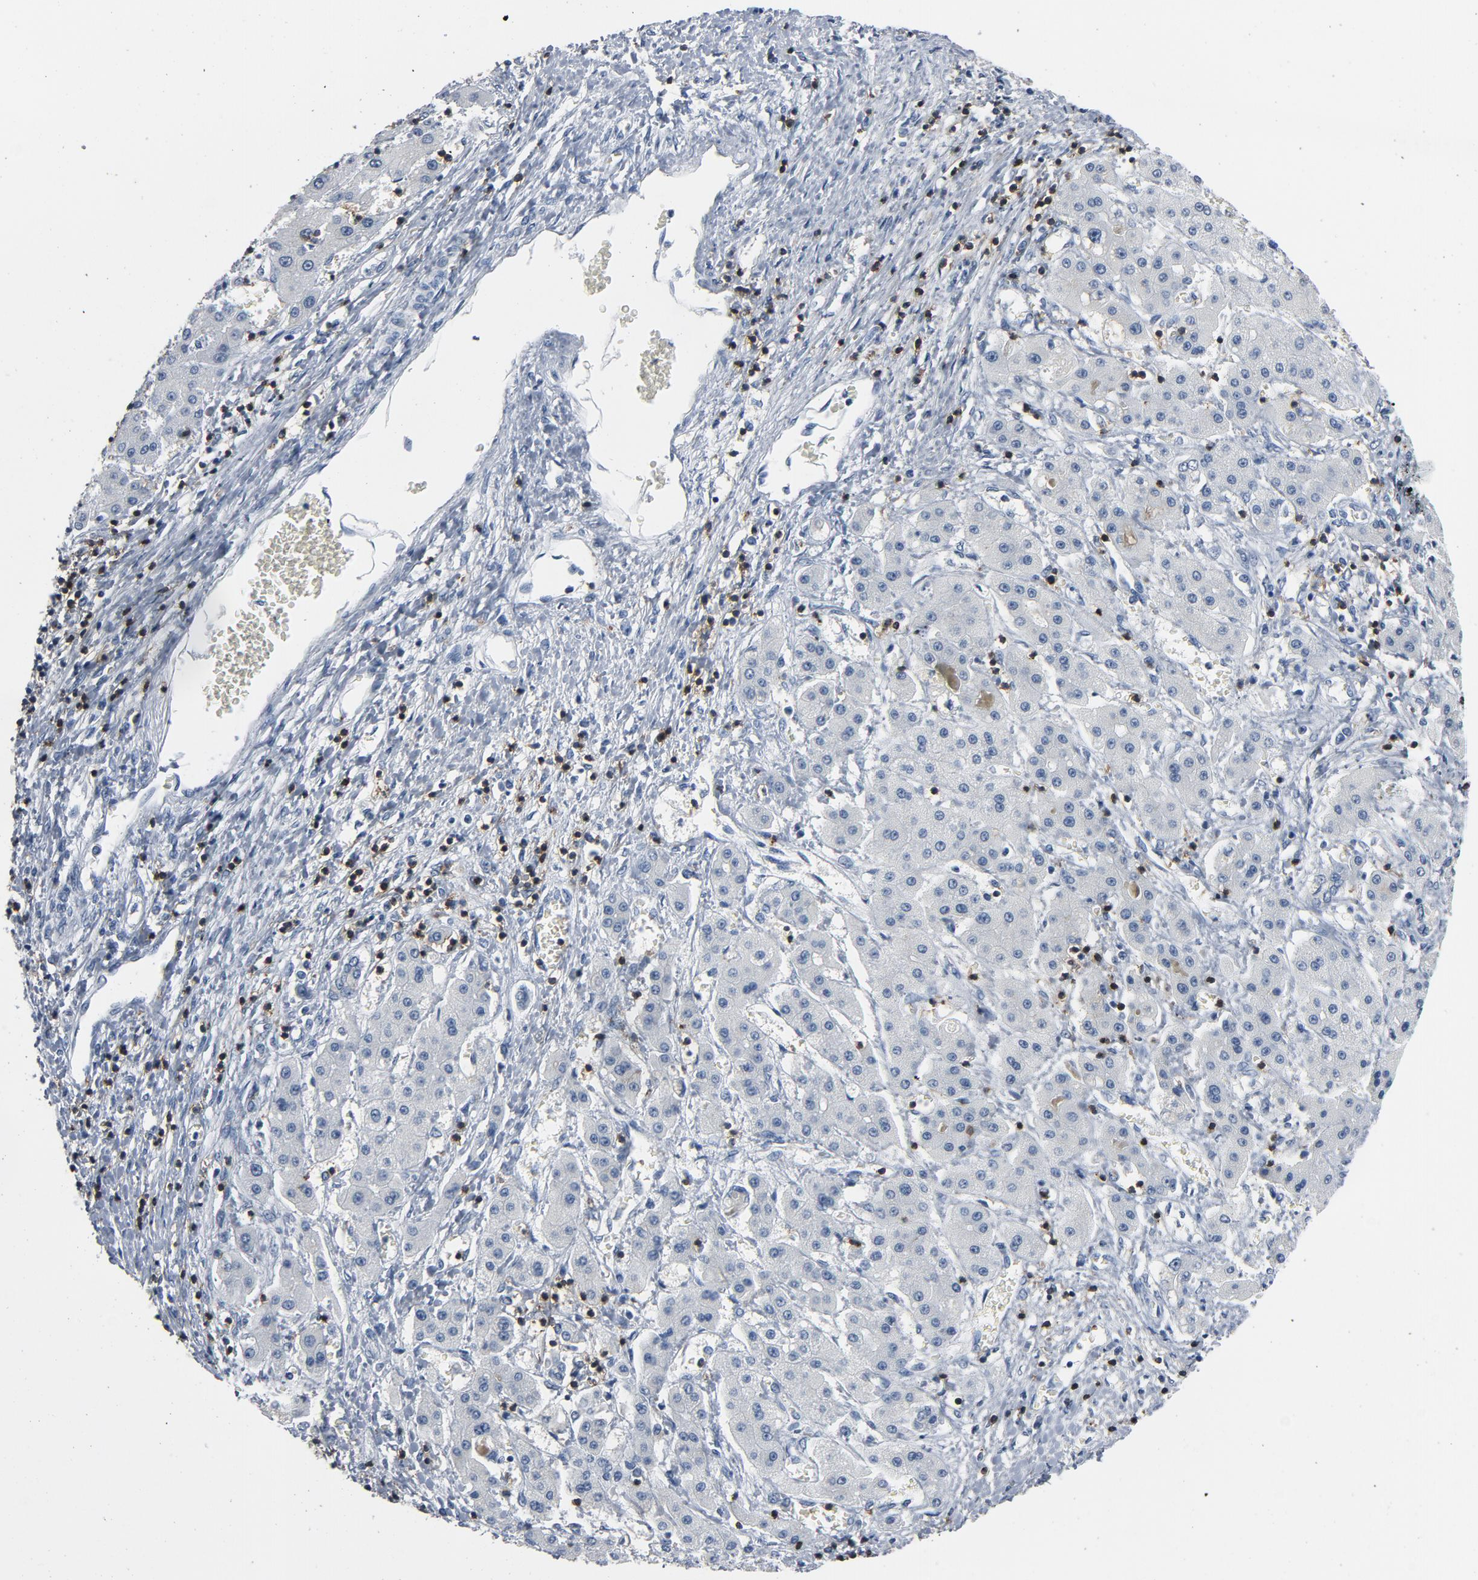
{"staining": {"intensity": "negative", "quantity": "none", "location": "none"}, "tissue": "liver cancer", "cell_type": "Tumor cells", "image_type": "cancer", "snomed": [{"axis": "morphology", "description": "Carcinoma, Hepatocellular, NOS"}, {"axis": "topography", "description": "Liver"}], "caption": "Protein analysis of liver cancer exhibits no significant staining in tumor cells.", "gene": "LCK", "patient": {"sex": "male", "age": 24}}